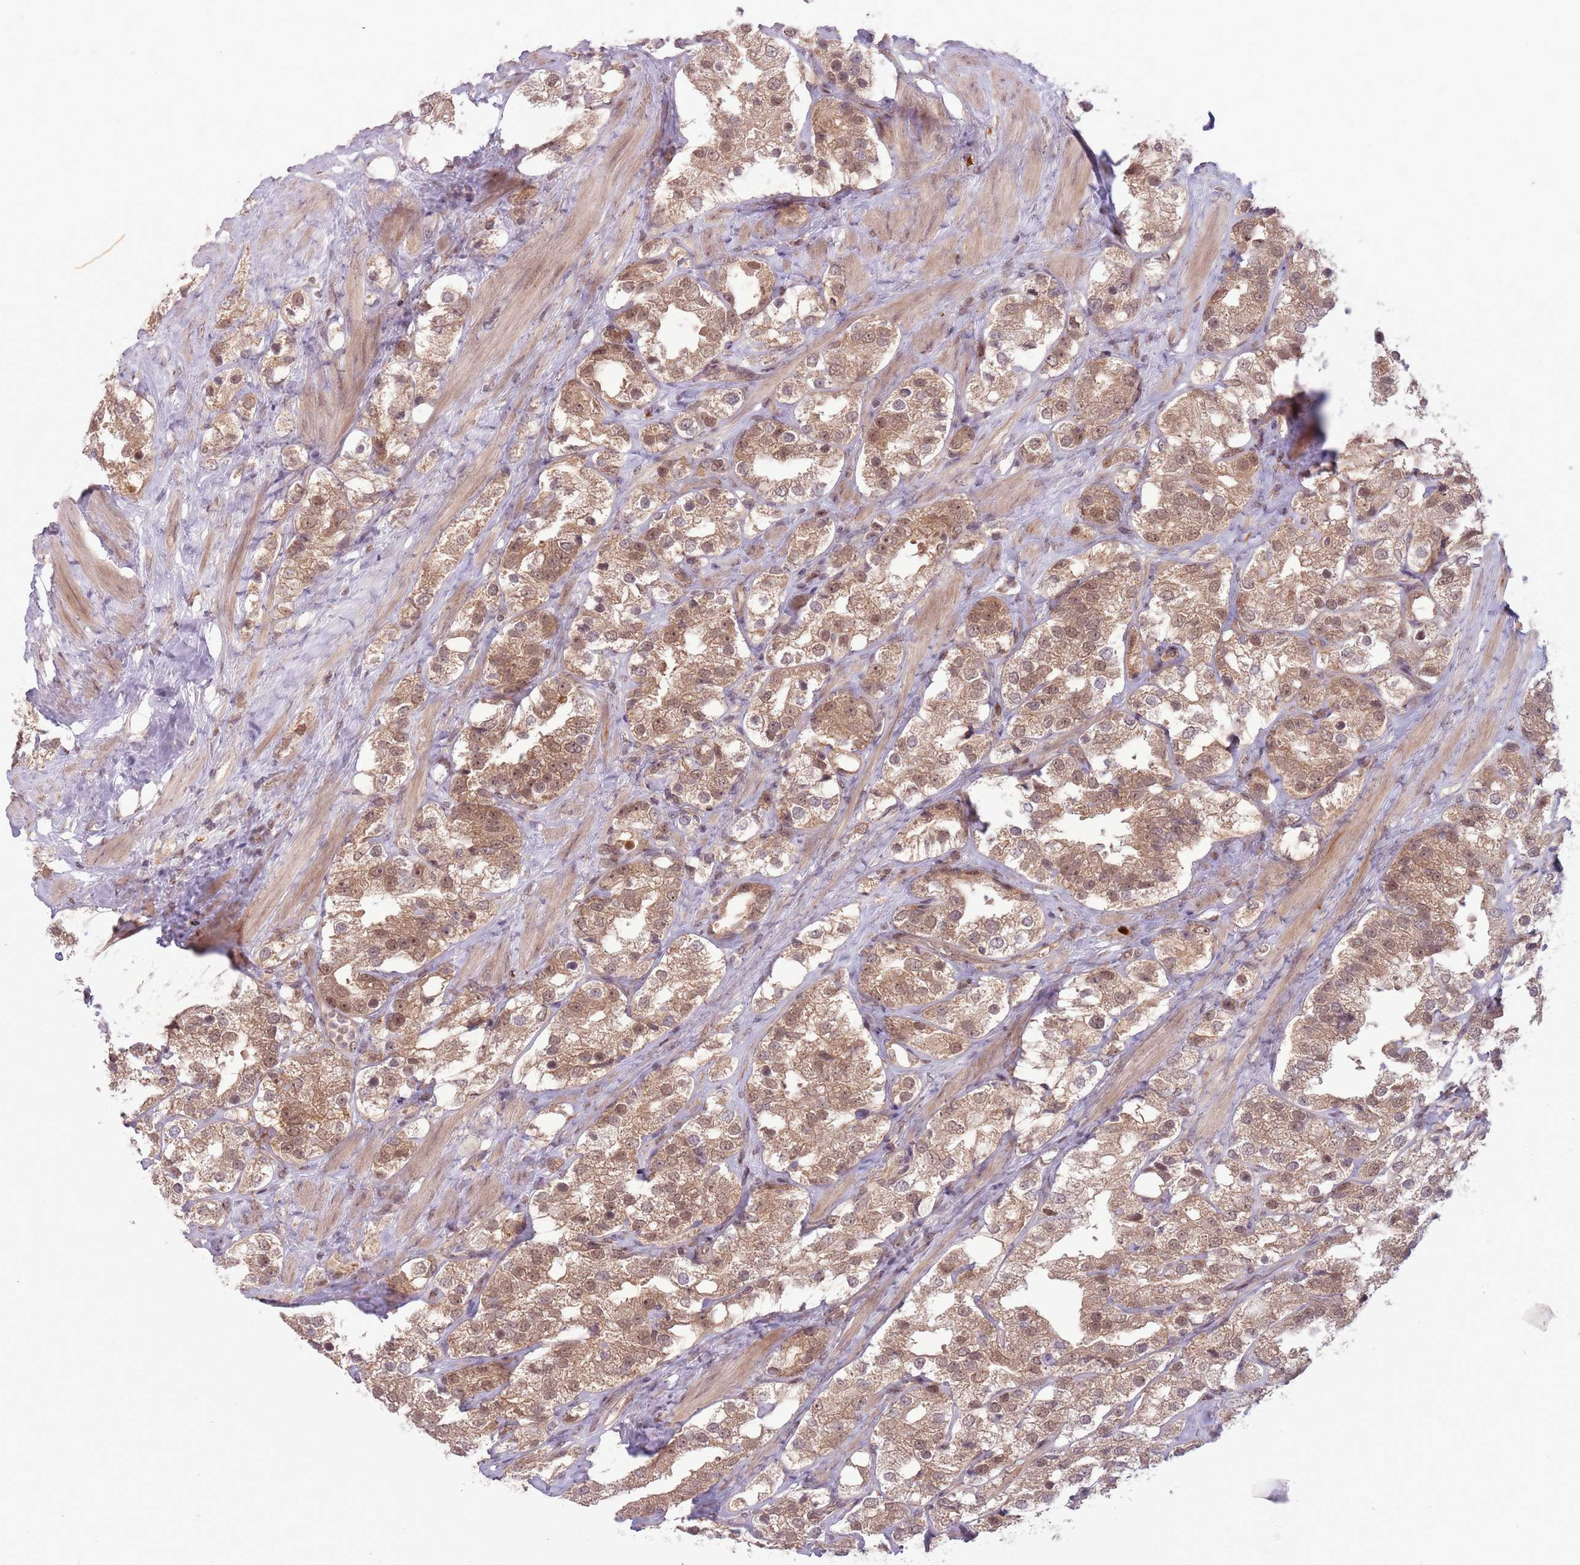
{"staining": {"intensity": "moderate", "quantity": ">75%", "location": "cytoplasmic/membranous,nuclear"}, "tissue": "prostate cancer", "cell_type": "Tumor cells", "image_type": "cancer", "snomed": [{"axis": "morphology", "description": "Adenocarcinoma, NOS"}, {"axis": "topography", "description": "Prostate"}], "caption": "This micrograph reveals immunohistochemistry (IHC) staining of prostate cancer, with medium moderate cytoplasmic/membranous and nuclear expression in about >75% of tumor cells.", "gene": "ADAMTS3", "patient": {"sex": "male", "age": 79}}